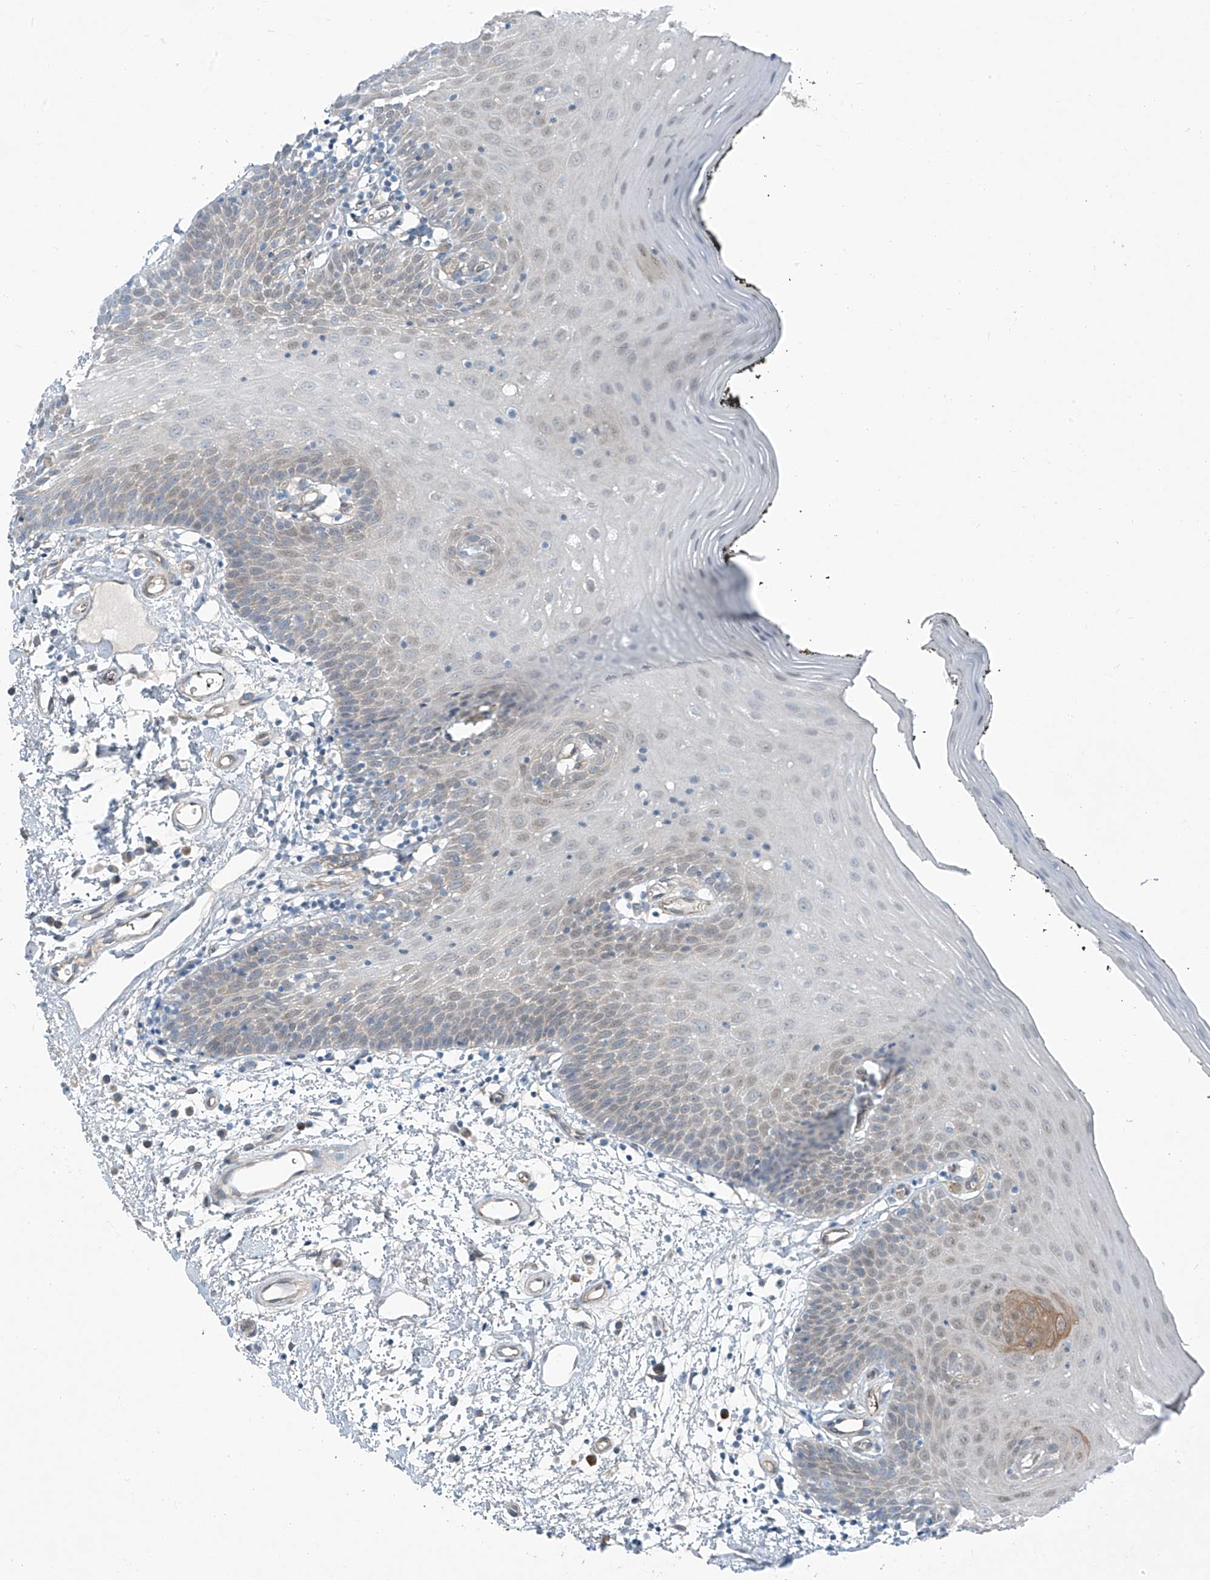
{"staining": {"intensity": "negative", "quantity": "none", "location": "none"}, "tissue": "oral mucosa", "cell_type": "Squamous epithelial cells", "image_type": "normal", "snomed": [{"axis": "morphology", "description": "Normal tissue, NOS"}, {"axis": "topography", "description": "Oral tissue"}], "caption": "The immunohistochemistry (IHC) image has no significant positivity in squamous epithelial cells of oral mucosa.", "gene": "TNS2", "patient": {"sex": "male", "age": 74}}